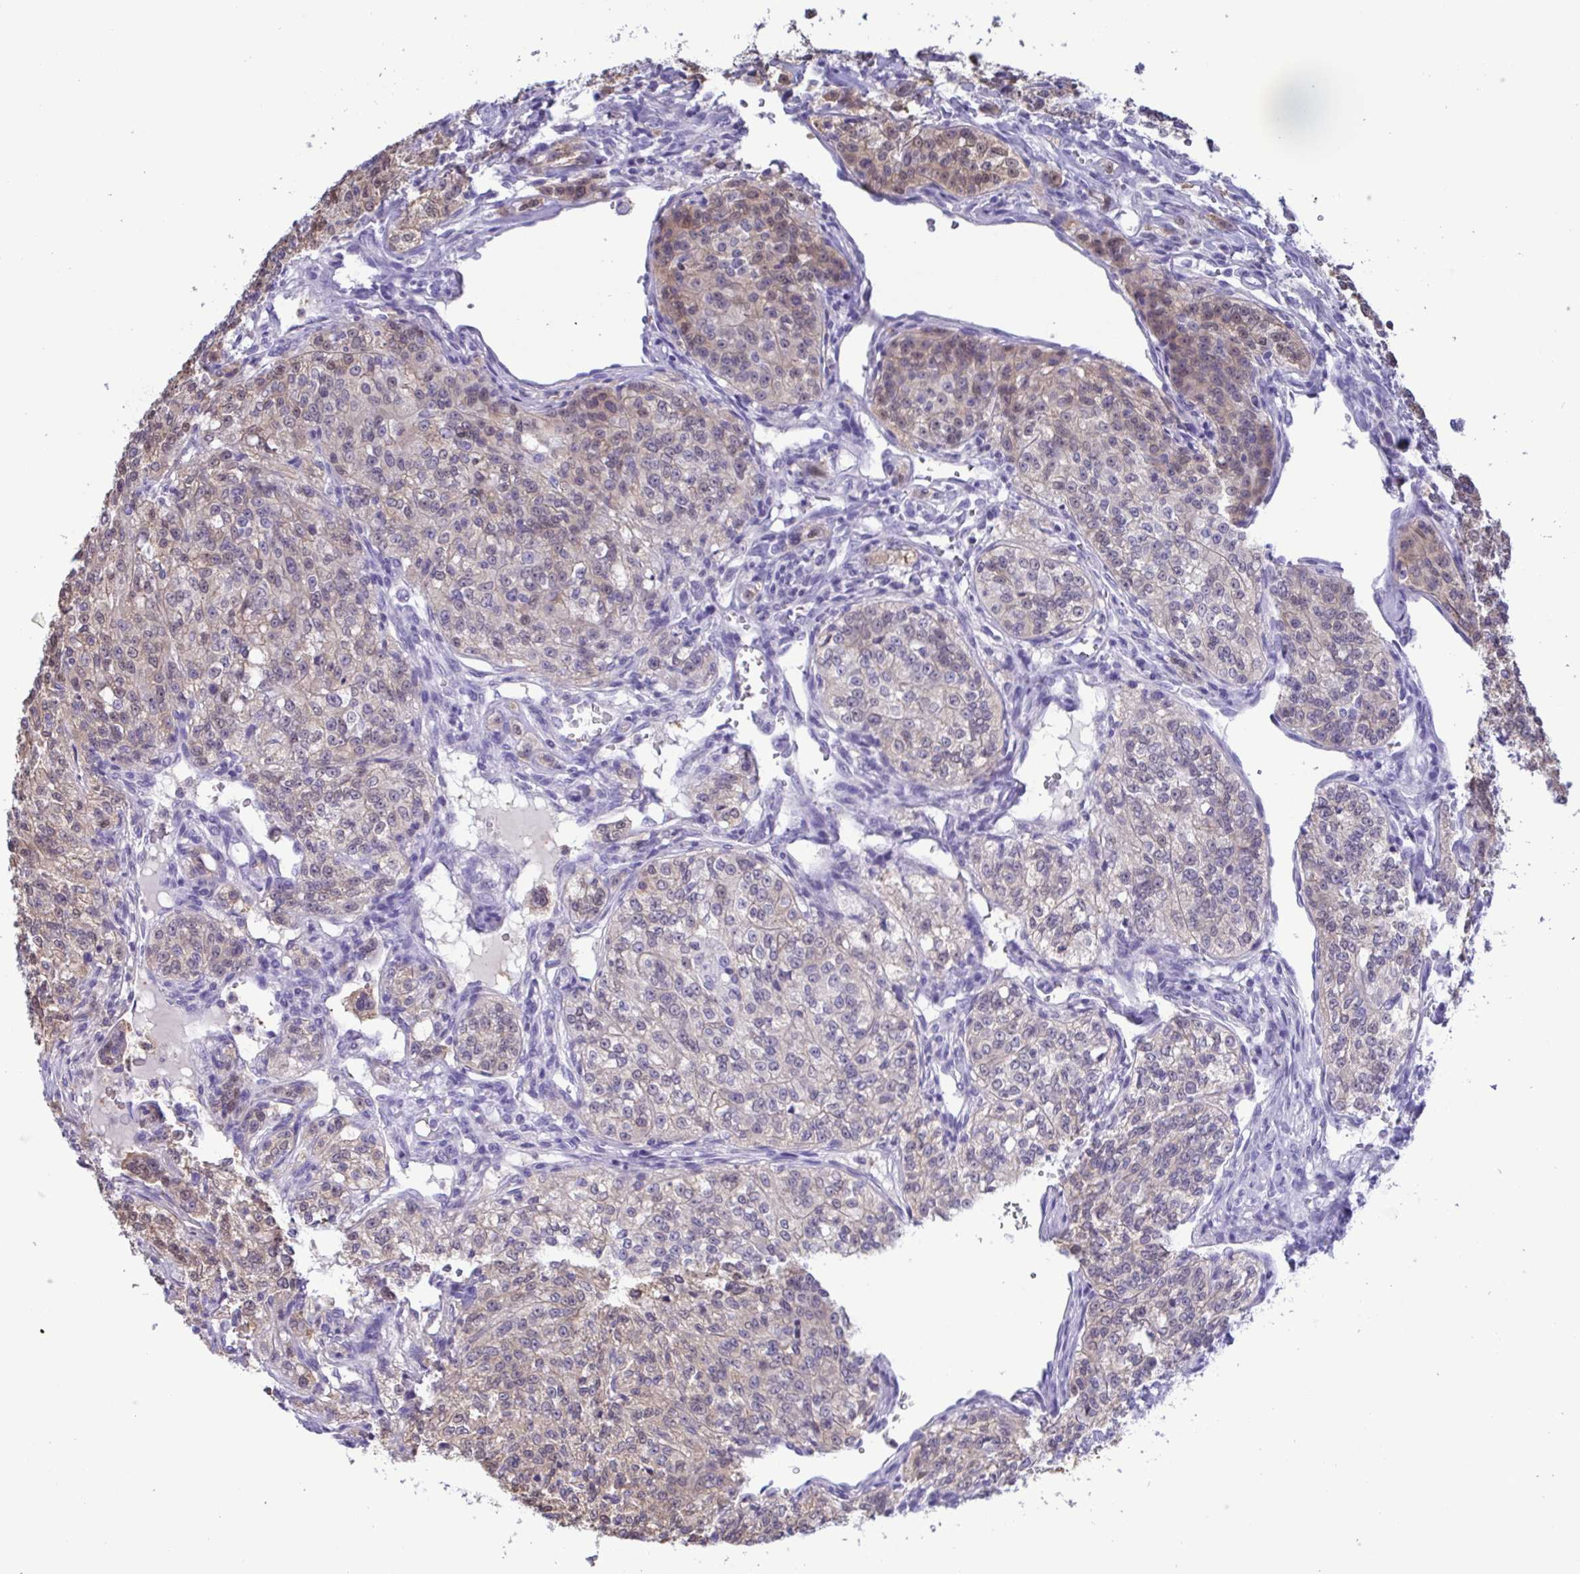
{"staining": {"intensity": "weak", "quantity": "<25%", "location": "cytoplasmic/membranous"}, "tissue": "renal cancer", "cell_type": "Tumor cells", "image_type": "cancer", "snomed": [{"axis": "morphology", "description": "Adenocarcinoma, NOS"}, {"axis": "topography", "description": "Kidney"}], "caption": "Image shows no protein positivity in tumor cells of renal cancer tissue. (DAB (3,3'-diaminobenzidine) immunohistochemistry (IHC) visualized using brightfield microscopy, high magnification).", "gene": "LDHC", "patient": {"sex": "female", "age": 63}}